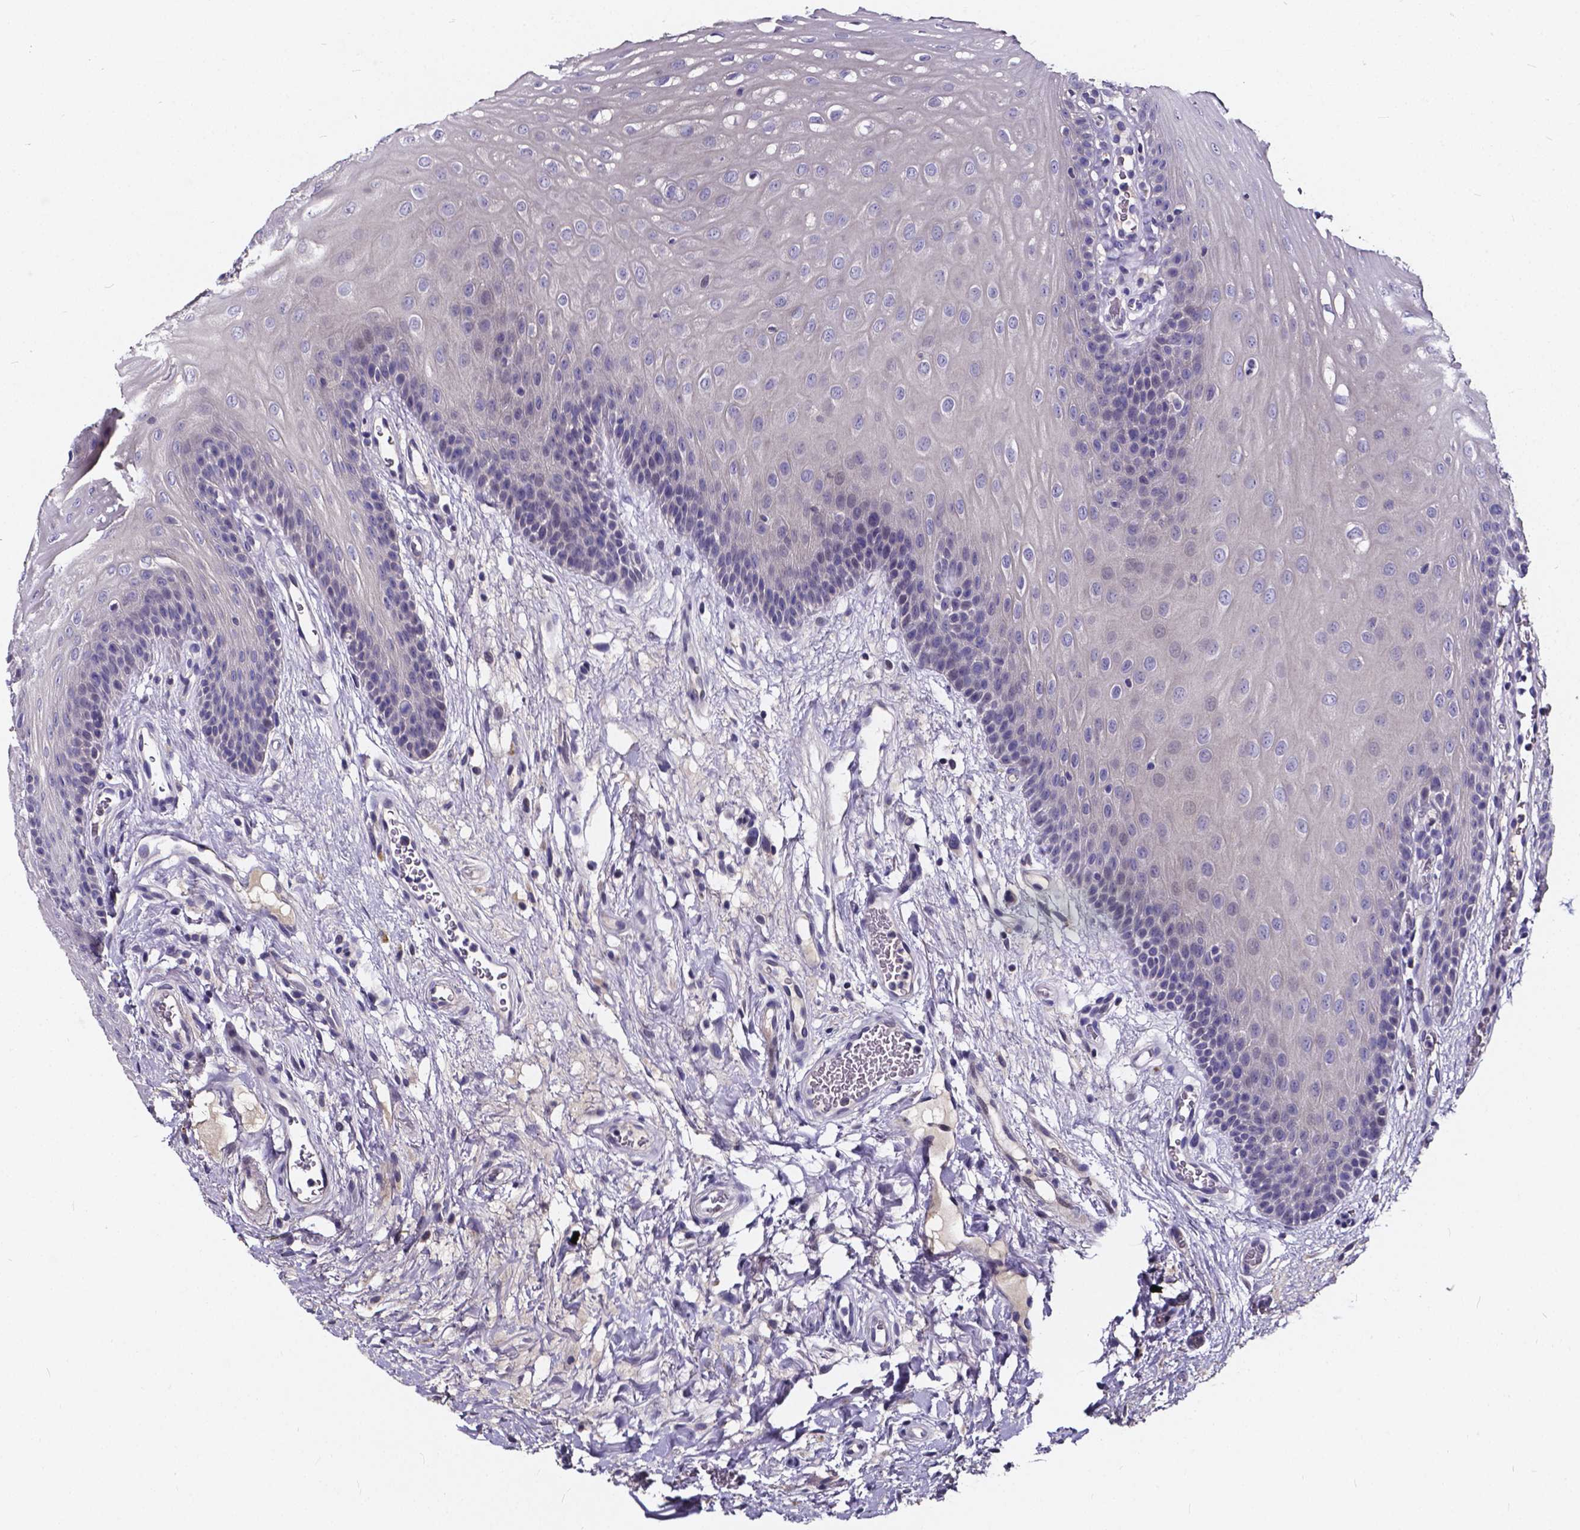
{"staining": {"intensity": "negative", "quantity": "none", "location": "none"}, "tissue": "oral mucosa", "cell_type": "Squamous epithelial cells", "image_type": "normal", "snomed": [{"axis": "morphology", "description": "Normal tissue, NOS"}, {"axis": "morphology", "description": "Squamous cell carcinoma, NOS"}, {"axis": "topography", "description": "Oral tissue"}, {"axis": "topography", "description": "Head-Neck"}], "caption": "High power microscopy histopathology image of an immunohistochemistry (IHC) histopathology image of benign oral mucosa, revealing no significant expression in squamous epithelial cells.", "gene": "SOWAHA", "patient": {"sex": "male", "age": 78}}